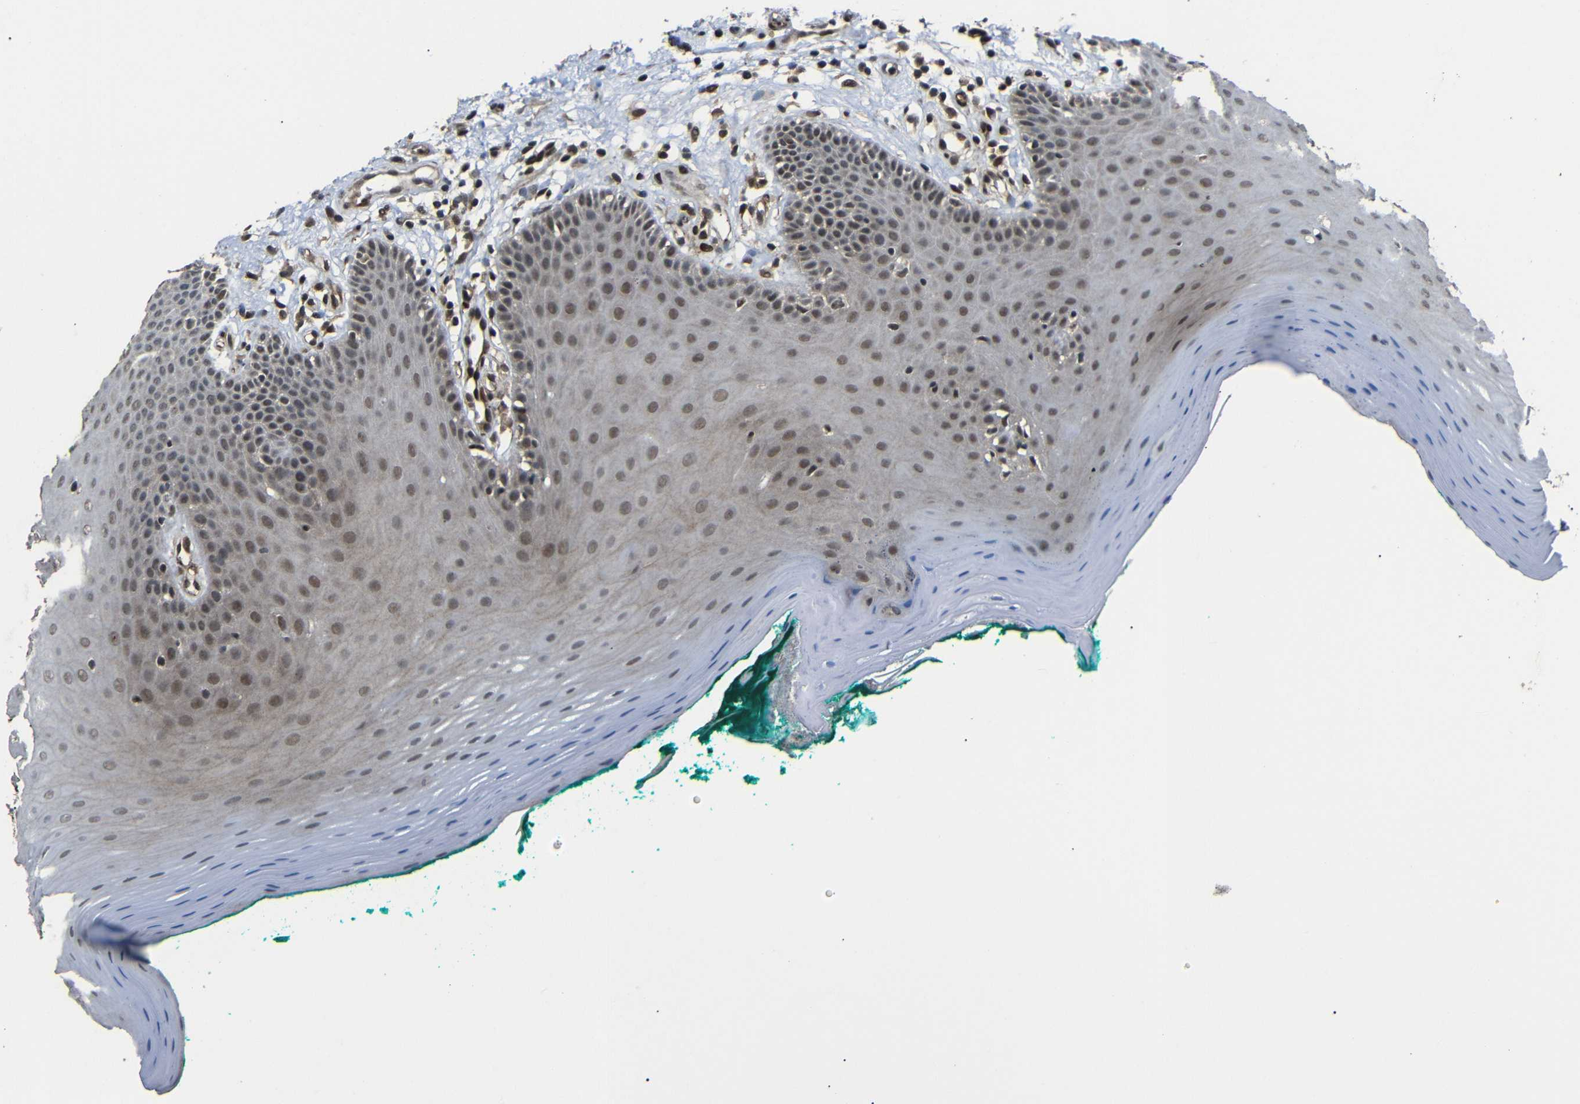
{"staining": {"intensity": "moderate", "quantity": "25%-75%", "location": "cytoplasmic/membranous,nuclear"}, "tissue": "oral mucosa", "cell_type": "Squamous epithelial cells", "image_type": "normal", "snomed": [{"axis": "morphology", "description": "Normal tissue, NOS"}, {"axis": "topography", "description": "Skeletal muscle"}, {"axis": "topography", "description": "Oral tissue"}], "caption": "An immunohistochemistry (IHC) histopathology image of benign tissue is shown. Protein staining in brown labels moderate cytoplasmic/membranous,nuclear positivity in oral mucosa within squamous epithelial cells.", "gene": "TBX2", "patient": {"sex": "male", "age": 58}}